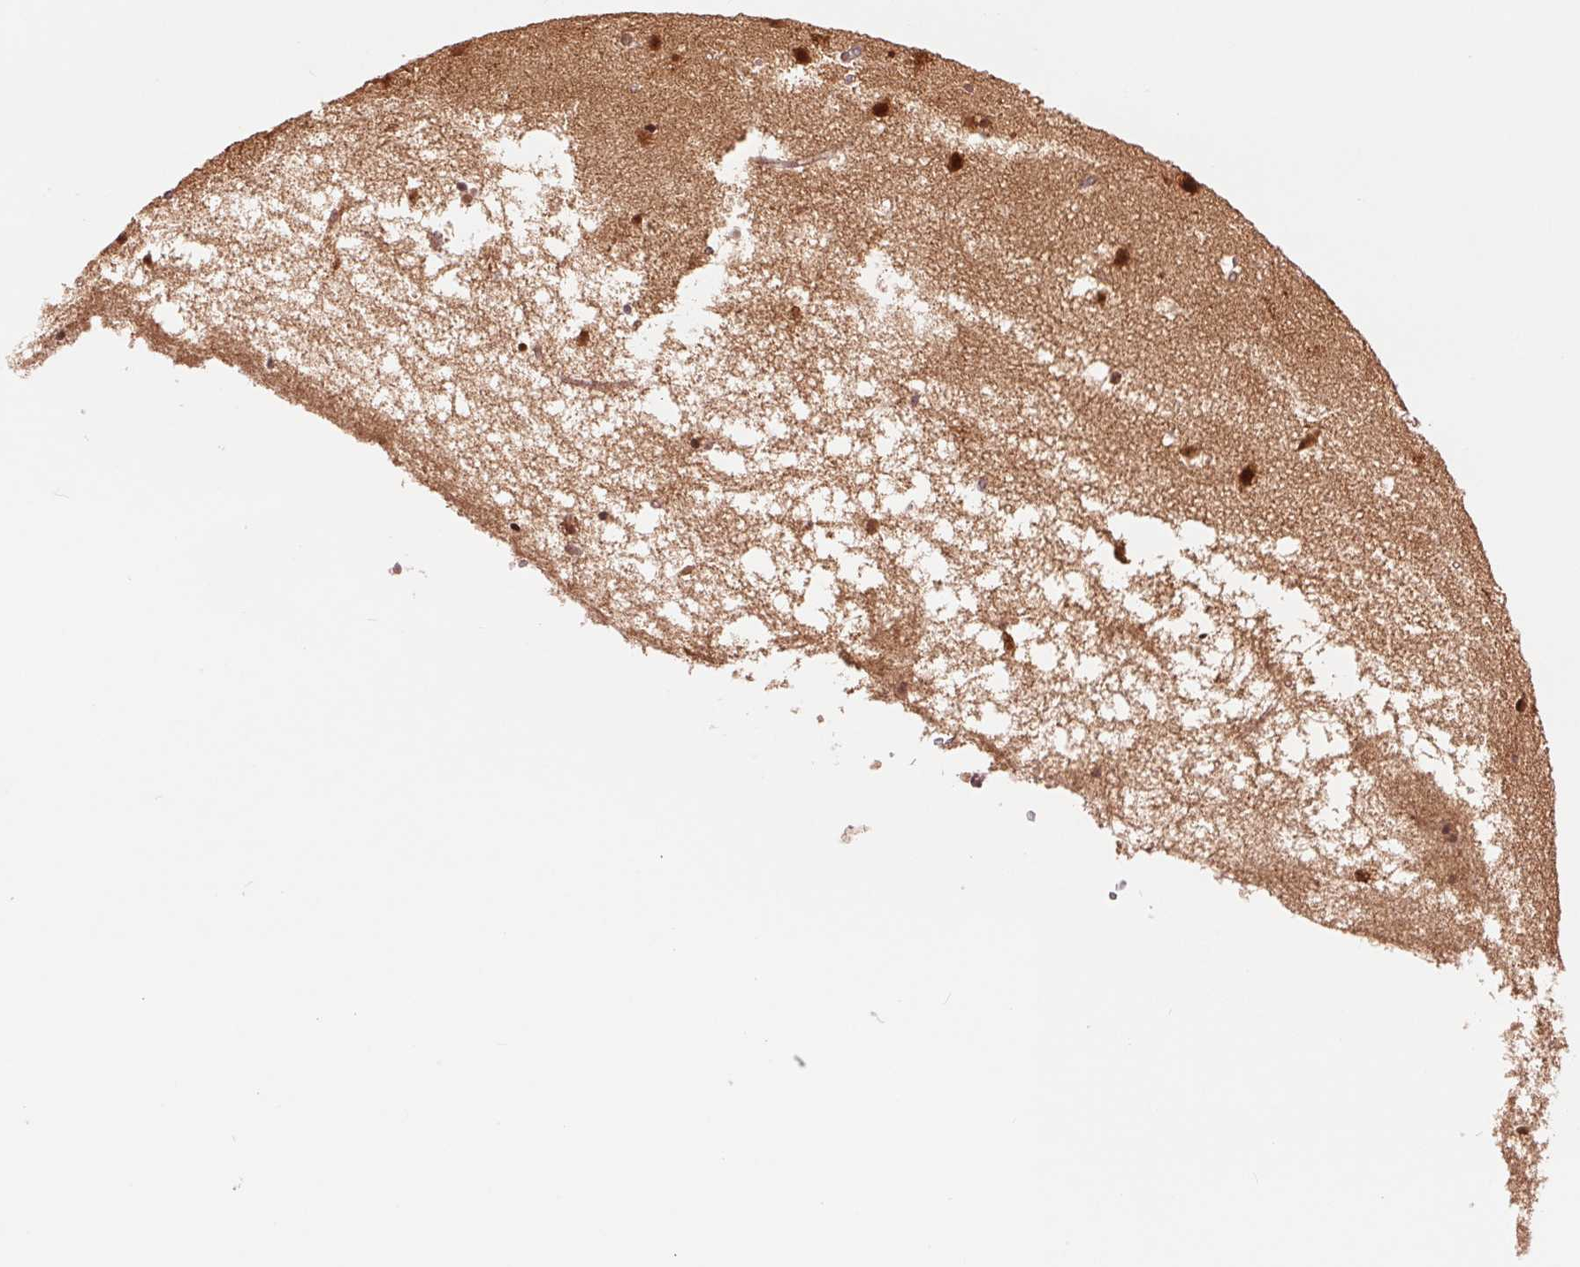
{"staining": {"intensity": "weak", "quantity": "25%-75%", "location": "cytoplasmic/membranous"}, "tissue": "cerebral cortex", "cell_type": "Endothelial cells", "image_type": "normal", "snomed": [{"axis": "morphology", "description": "Normal tissue, NOS"}, {"axis": "topography", "description": "Cerebral cortex"}], "caption": "A high-resolution micrograph shows IHC staining of unremarkable cerebral cortex, which reveals weak cytoplasmic/membranous positivity in about 25%-75% of endothelial cells. (Stains: DAB (3,3'-diaminobenzidine) in brown, nuclei in blue, Microscopy: brightfield microscopy at high magnification).", "gene": "ERI3", "patient": {"sex": "female", "age": 52}}